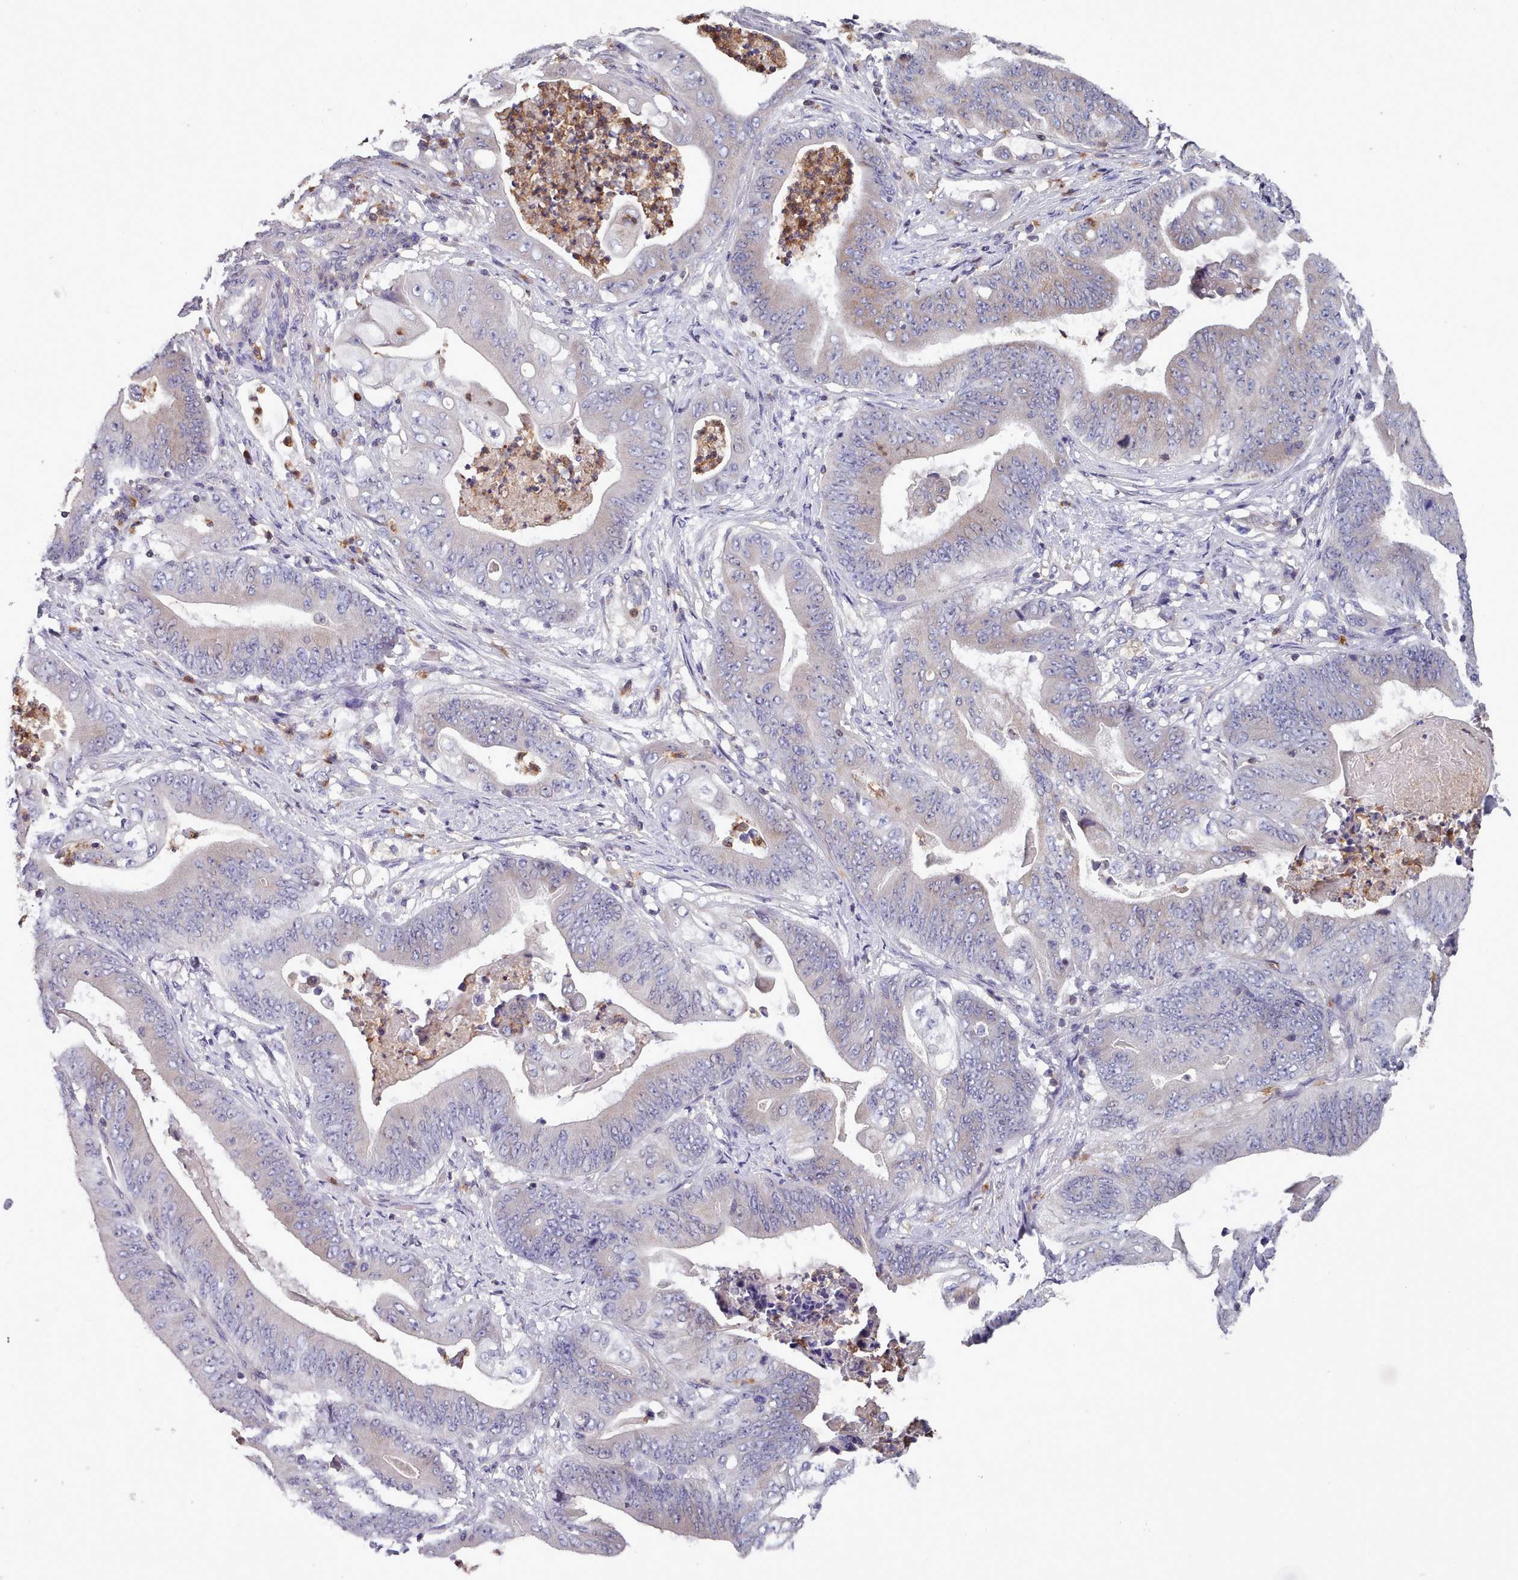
{"staining": {"intensity": "negative", "quantity": "none", "location": "none"}, "tissue": "stomach cancer", "cell_type": "Tumor cells", "image_type": "cancer", "snomed": [{"axis": "morphology", "description": "Adenocarcinoma, NOS"}, {"axis": "topography", "description": "Stomach"}], "caption": "IHC of human stomach cancer shows no expression in tumor cells.", "gene": "RAC2", "patient": {"sex": "female", "age": 73}}